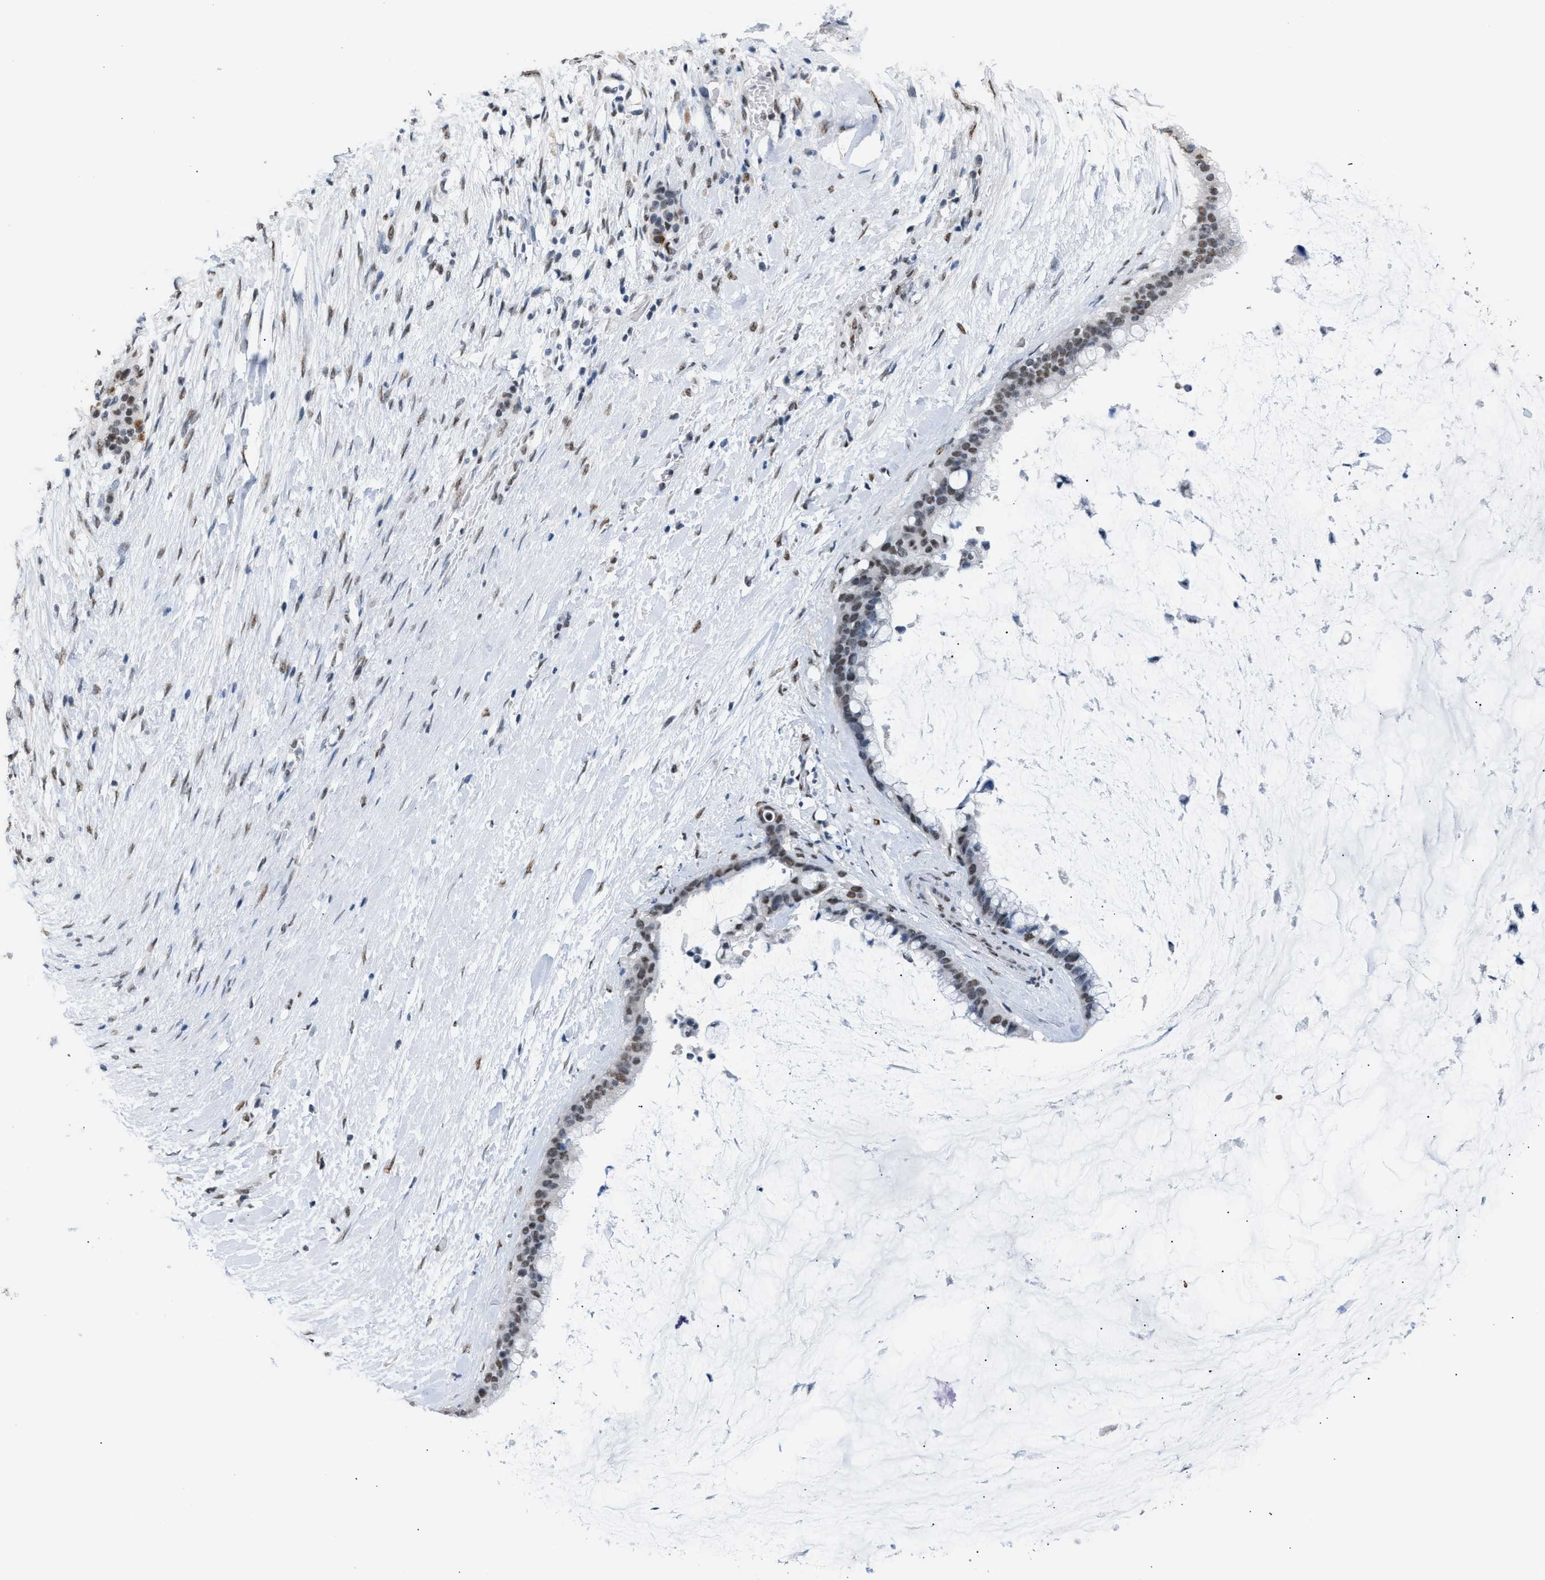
{"staining": {"intensity": "moderate", "quantity": ">75%", "location": "nuclear"}, "tissue": "pancreatic cancer", "cell_type": "Tumor cells", "image_type": "cancer", "snomed": [{"axis": "morphology", "description": "Adenocarcinoma, NOS"}, {"axis": "topography", "description": "Pancreas"}], "caption": "Immunohistochemistry (IHC) micrograph of adenocarcinoma (pancreatic) stained for a protein (brown), which reveals medium levels of moderate nuclear staining in about >75% of tumor cells.", "gene": "CCAR2", "patient": {"sex": "male", "age": 41}}